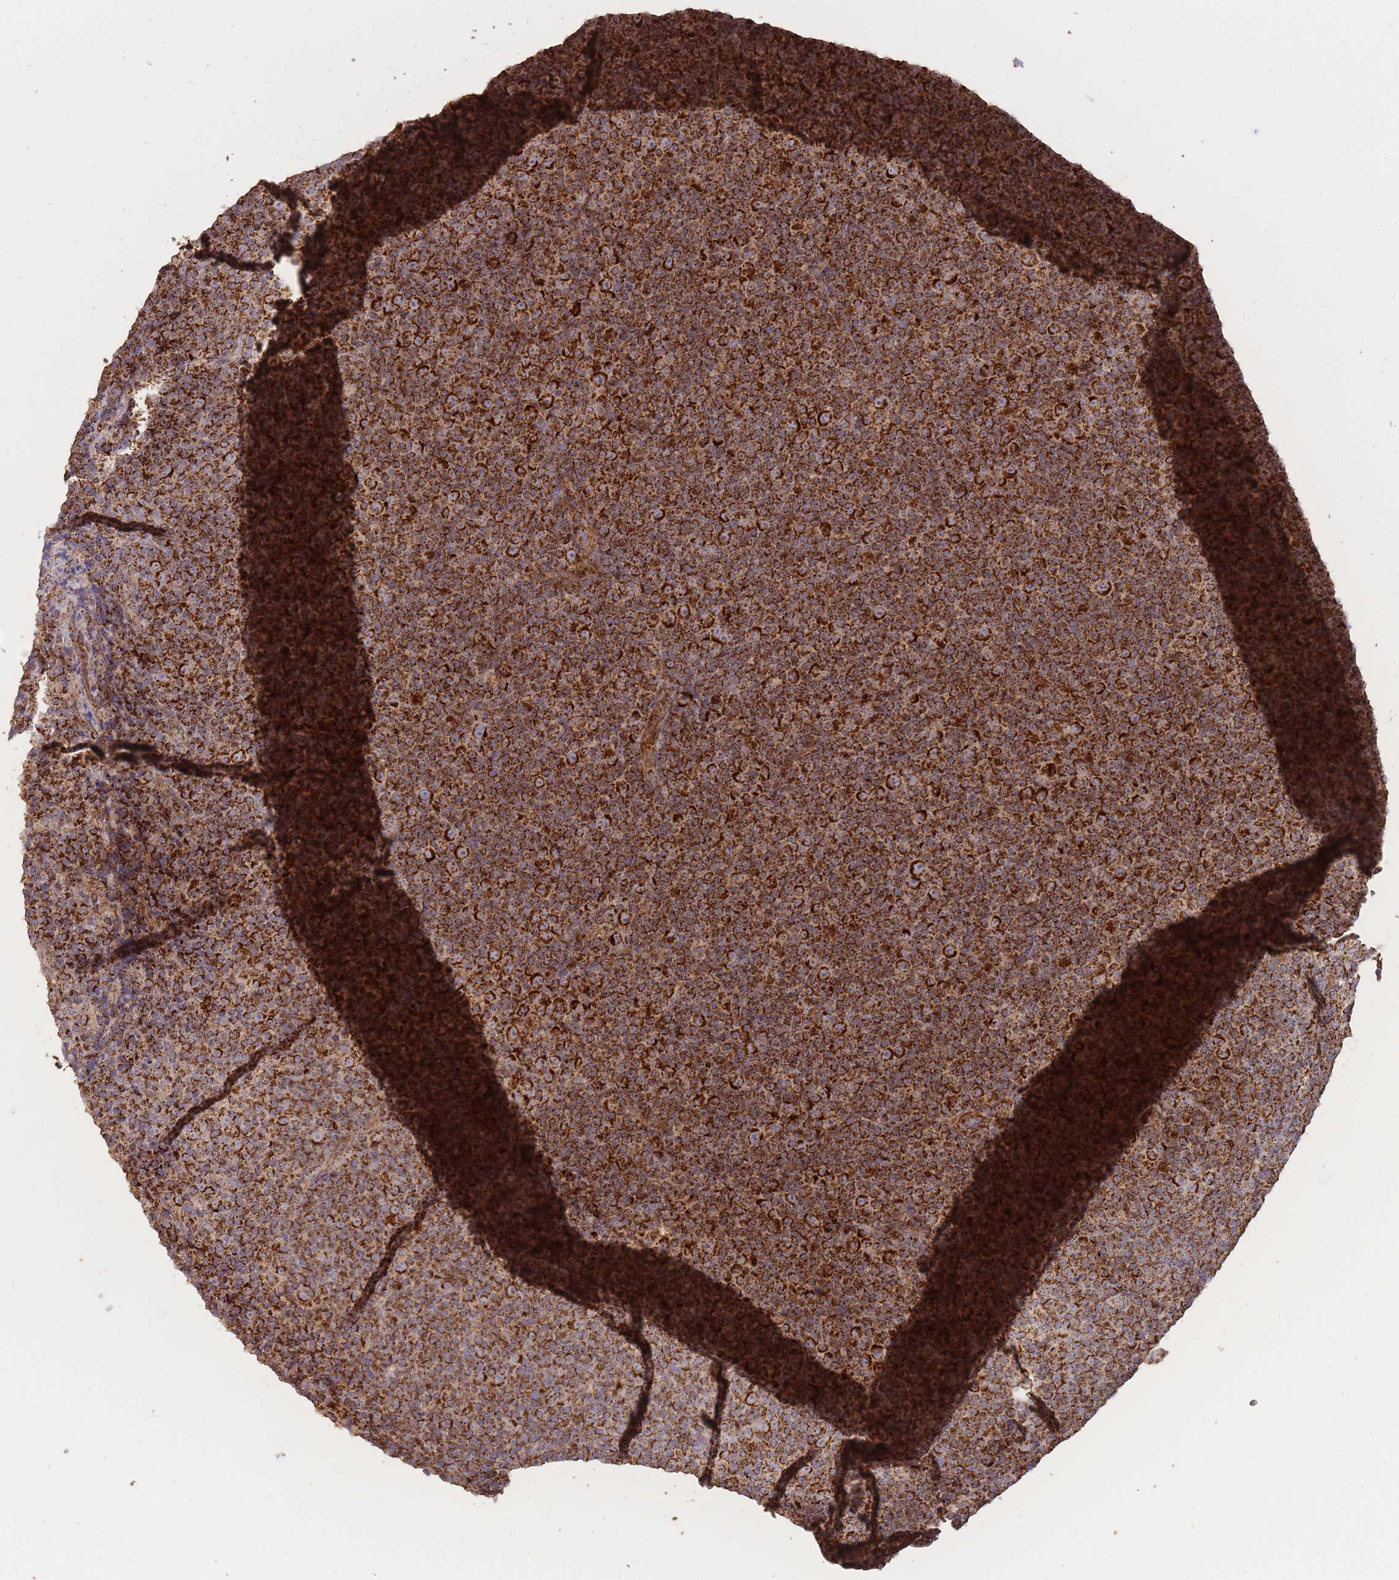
{"staining": {"intensity": "strong", "quantity": ">75%", "location": "cytoplasmic/membranous"}, "tissue": "lymphoma", "cell_type": "Tumor cells", "image_type": "cancer", "snomed": [{"axis": "morphology", "description": "Malignant lymphoma, non-Hodgkin's type, Low grade"}, {"axis": "topography", "description": "Lymph node"}], "caption": "The micrograph shows immunohistochemical staining of low-grade malignant lymphoma, non-Hodgkin's type. There is strong cytoplasmic/membranous expression is identified in about >75% of tumor cells.", "gene": "PREP", "patient": {"sex": "female", "age": 67}}